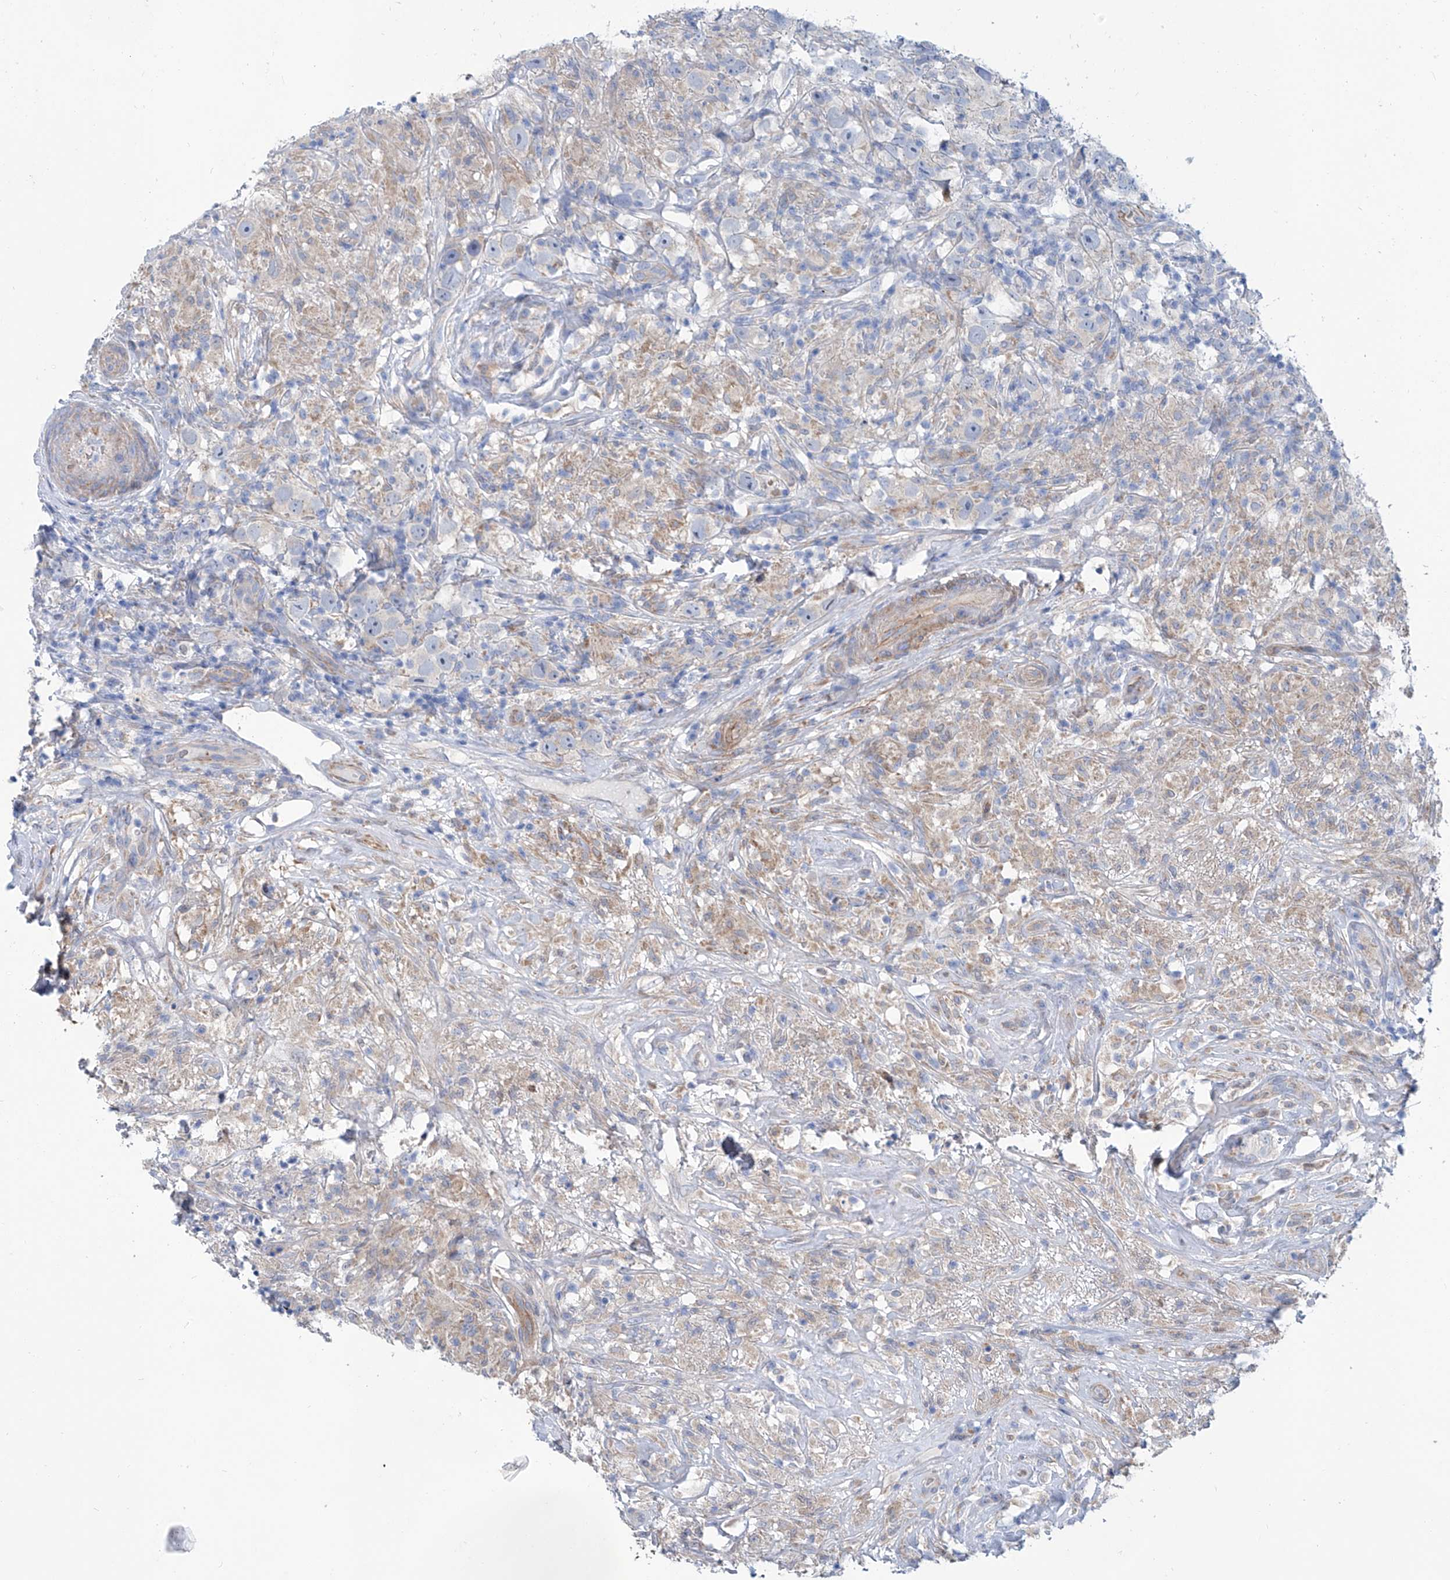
{"staining": {"intensity": "negative", "quantity": "none", "location": "none"}, "tissue": "testis cancer", "cell_type": "Tumor cells", "image_type": "cancer", "snomed": [{"axis": "morphology", "description": "Seminoma, NOS"}, {"axis": "topography", "description": "Testis"}], "caption": "Tumor cells show no significant positivity in testis cancer (seminoma).", "gene": "TNN", "patient": {"sex": "male", "age": 49}}